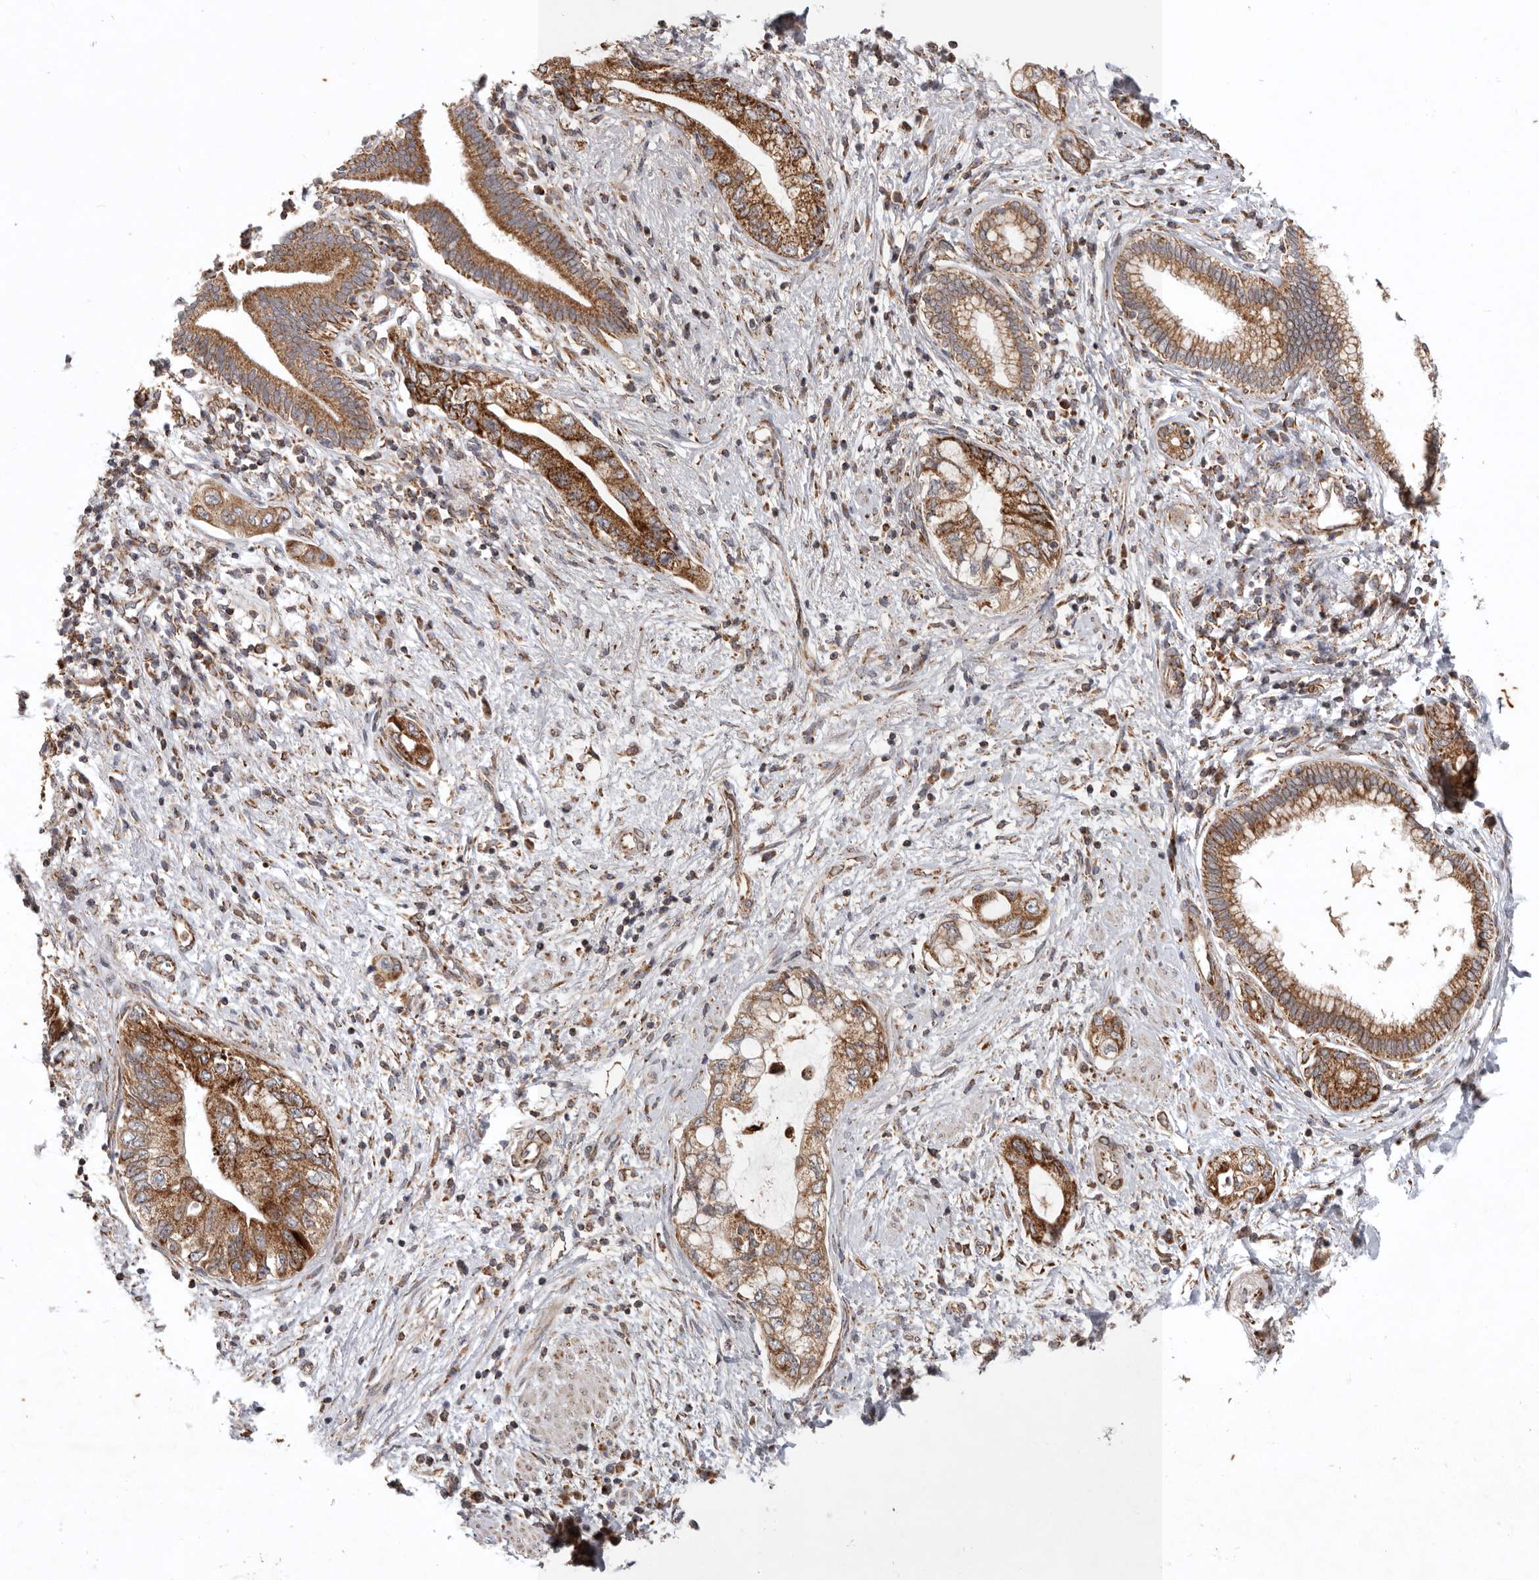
{"staining": {"intensity": "strong", "quantity": ">75%", "location": "cytoplasmic/membranous"}, "tissue": "pancreatic cancer", "cell_type": "Tumor cells", "image_type": "cancer", "snomed": [{"axis": "morphology", "description": "Adenocarcinoma, NOS"}, {"axis": "topography", "description": "Pancreas"}], "caption": "High-power microscopy captured an immunohistochemistry (IHC) image of pancreatic adenocarcinoma, revealing strong cytoplasmic/membranous staining in about >75% of tumor cells. (DAB = brown stain, brightfield microscopy at high magnification).", "gene": "MRPS10", "patient": {"sex": "female", "age": 73}}